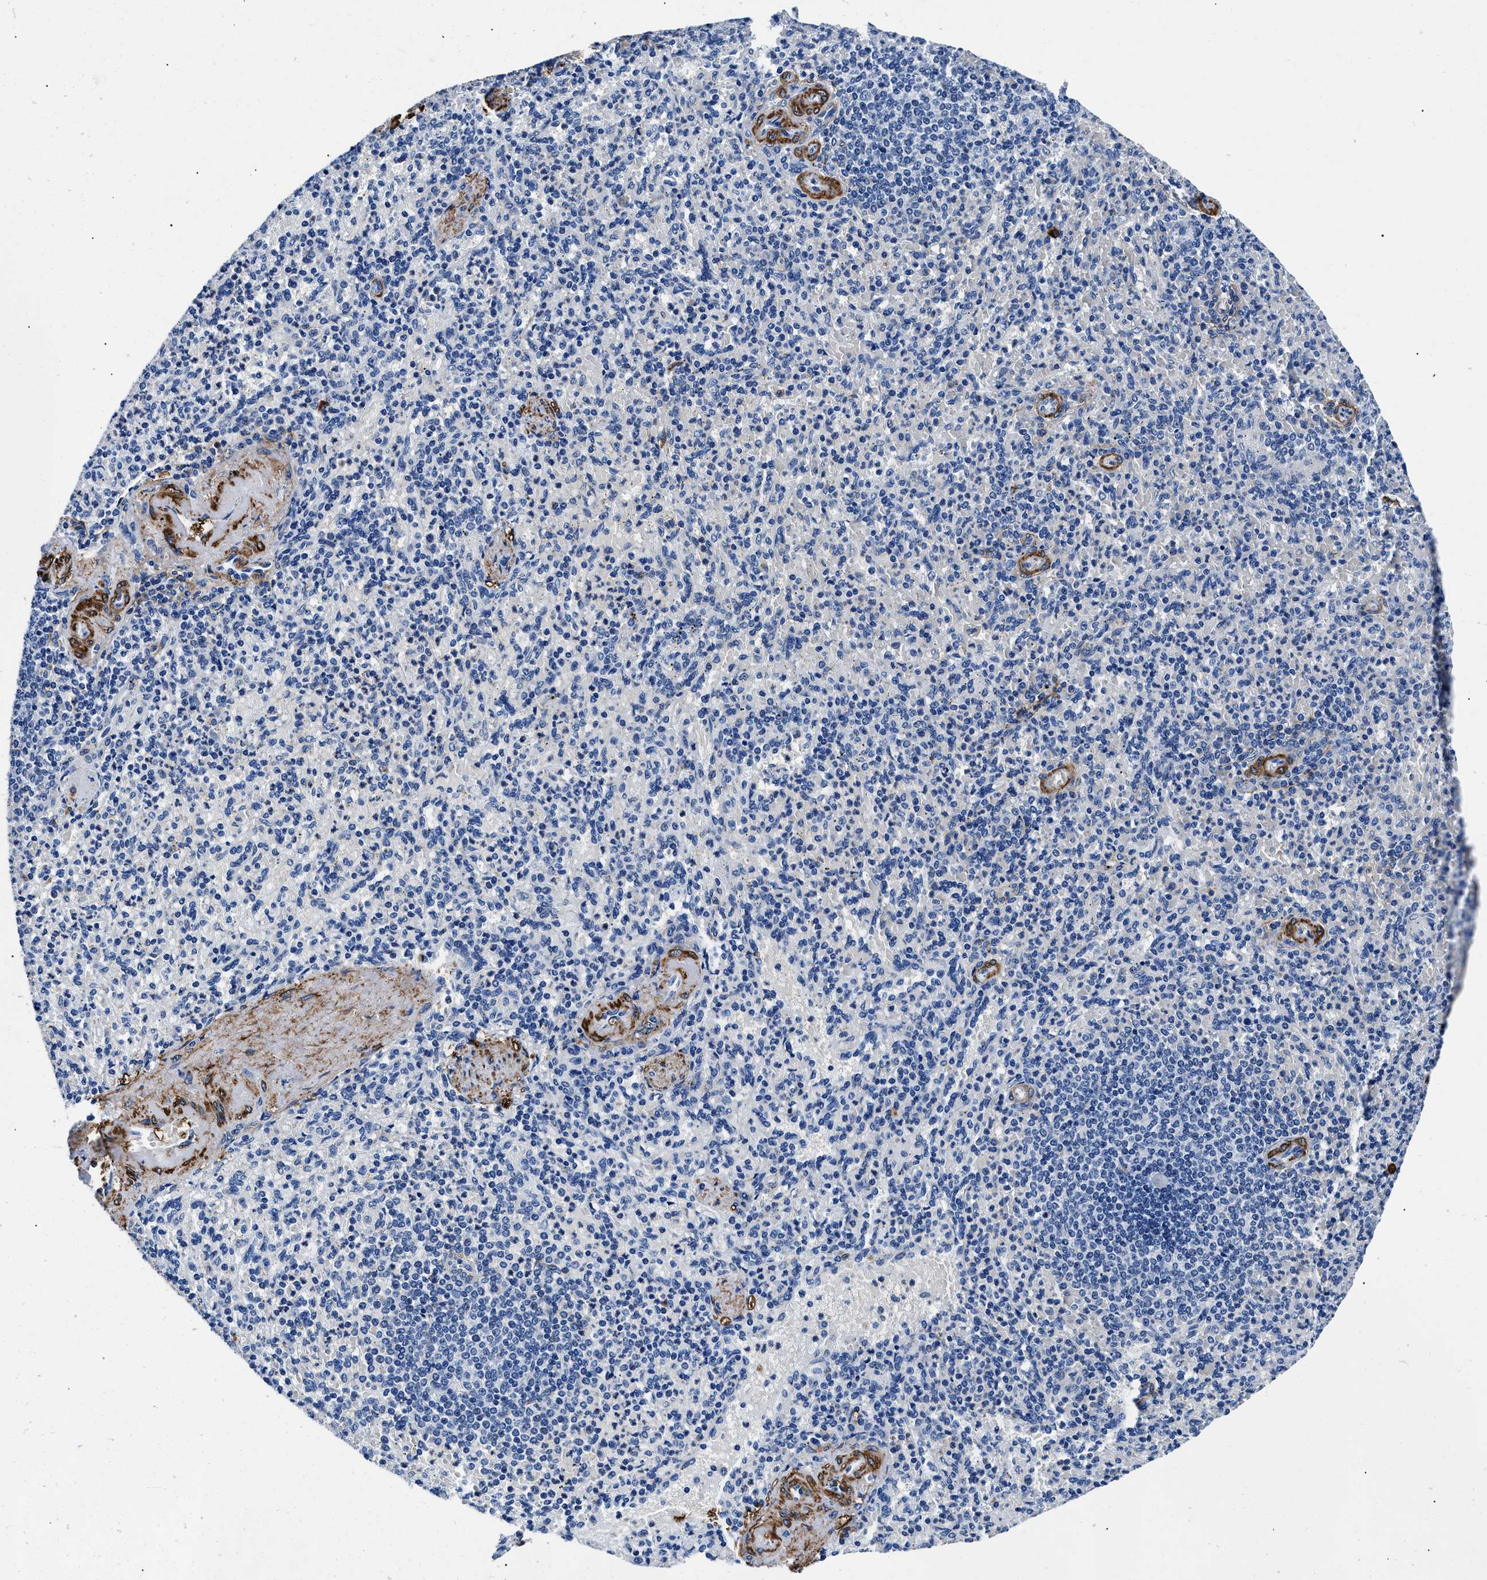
{"staining": {"intensity": "negative", "quantity": "none", "location": "none"}, "tissue": "spleen", "cell_type": "Cells in red pulp", "image_type": "normal", "snomed": [{"axis": "morphology", "description": "Normal tissue, NOS"}, {"axis": "topography", "description": "Spleen"}], "caption": "The photomicrograph exhibits no staining of cells in red pulp in normal spleen. Nuclei are stained in blue.", "gene": "TEX261", "patient": {"sex": "female", "age": 74}}